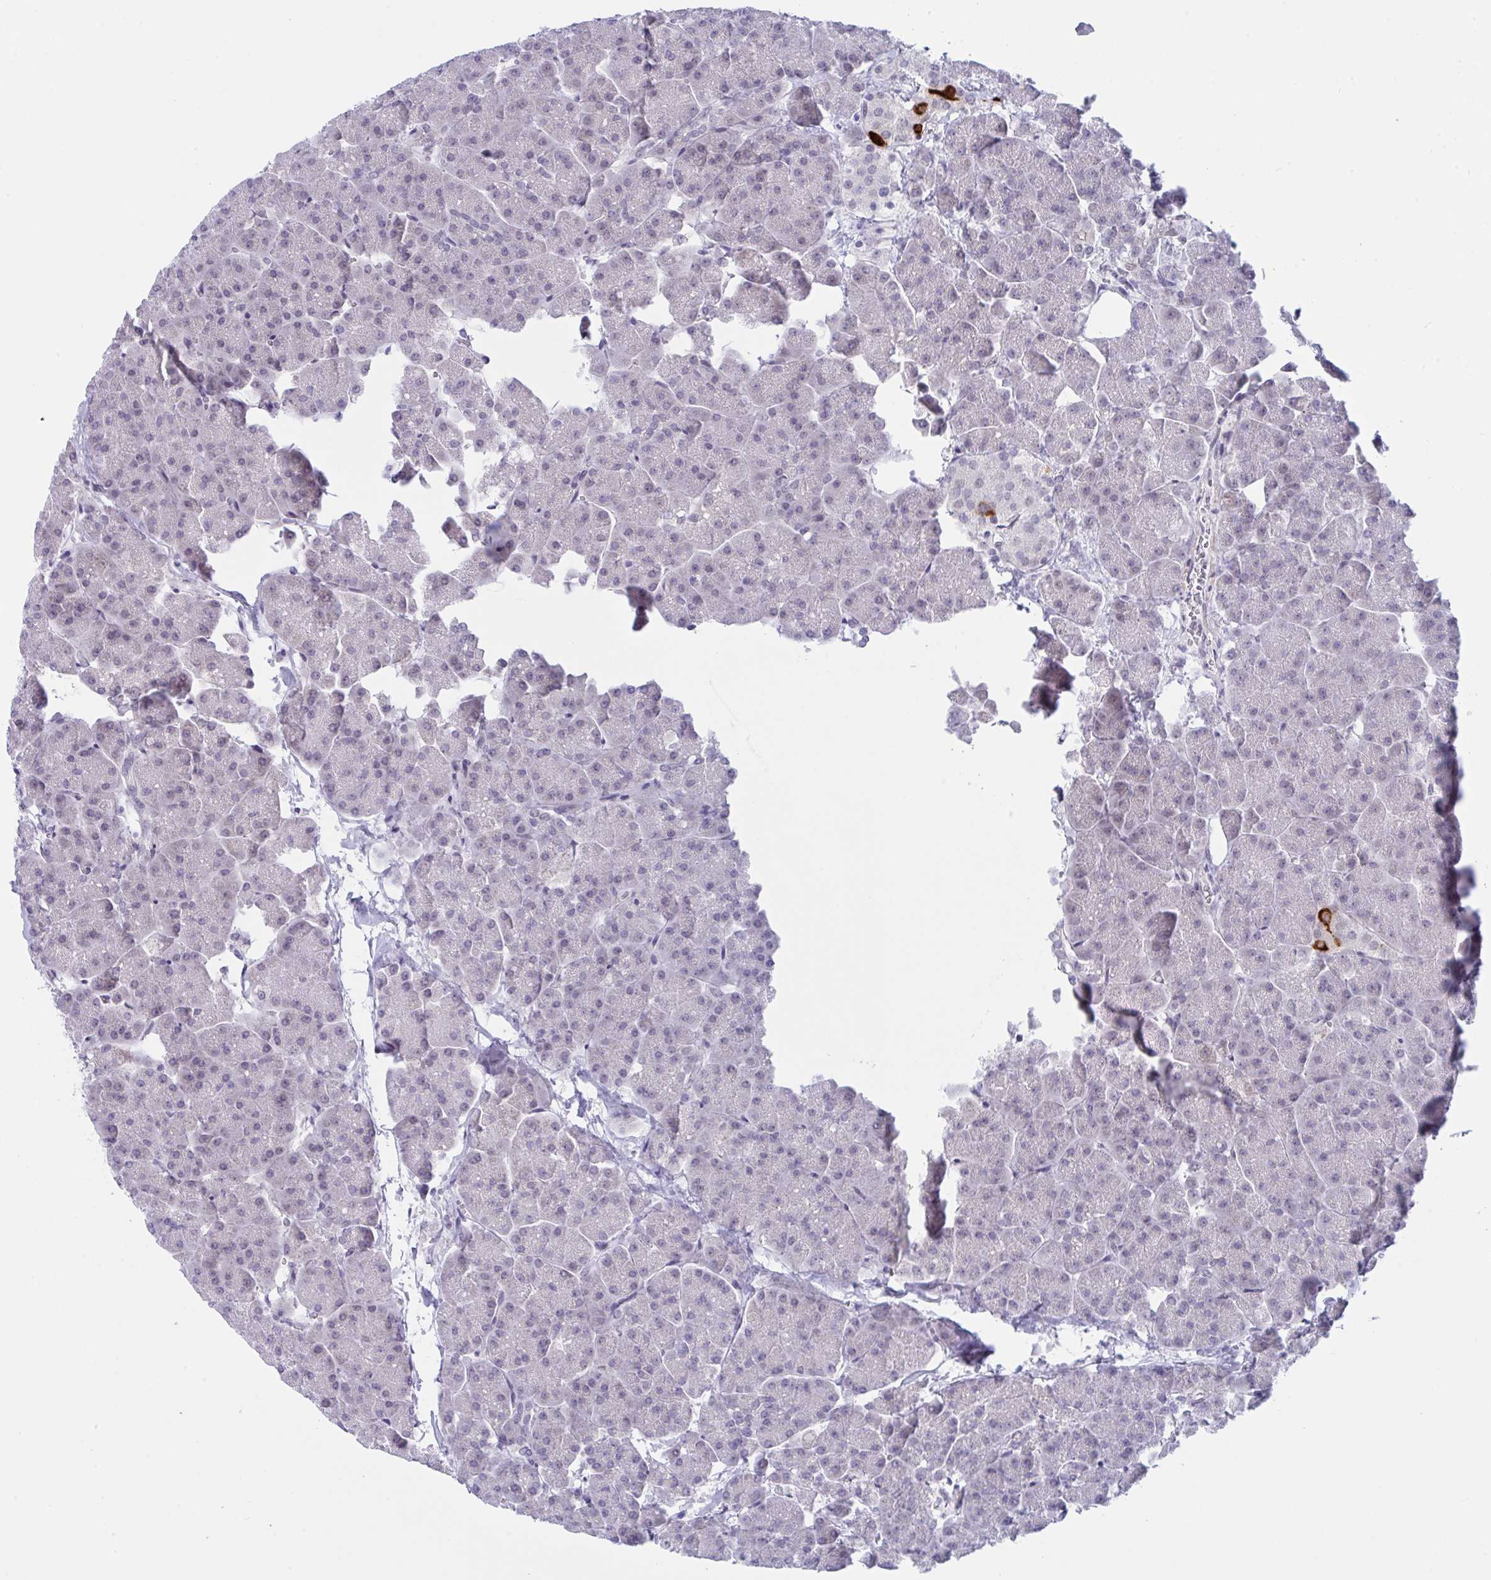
{"staining": {"intensity": "negative", "quantity": "none", "location": "none"}, "tissue": "pancreas", "cell_type": "Exocrine glandular cells", "image_type": "normal", "snomed": [{"axis": "morphology", "description": "Normal tissue, NOS"}, {"axis": "topography", "description": "Pancreas"}, {"axis": "topography", "description": "Peripheral nerve tissue"}], "caption": "This is a photomicrograph of immunohistochemistry (IHC) staining of benign pancreas, which shows no expression in exocrine glandular cells.", "gene": "FBXL22", "patient": {"sex": "male", "age": 54}}